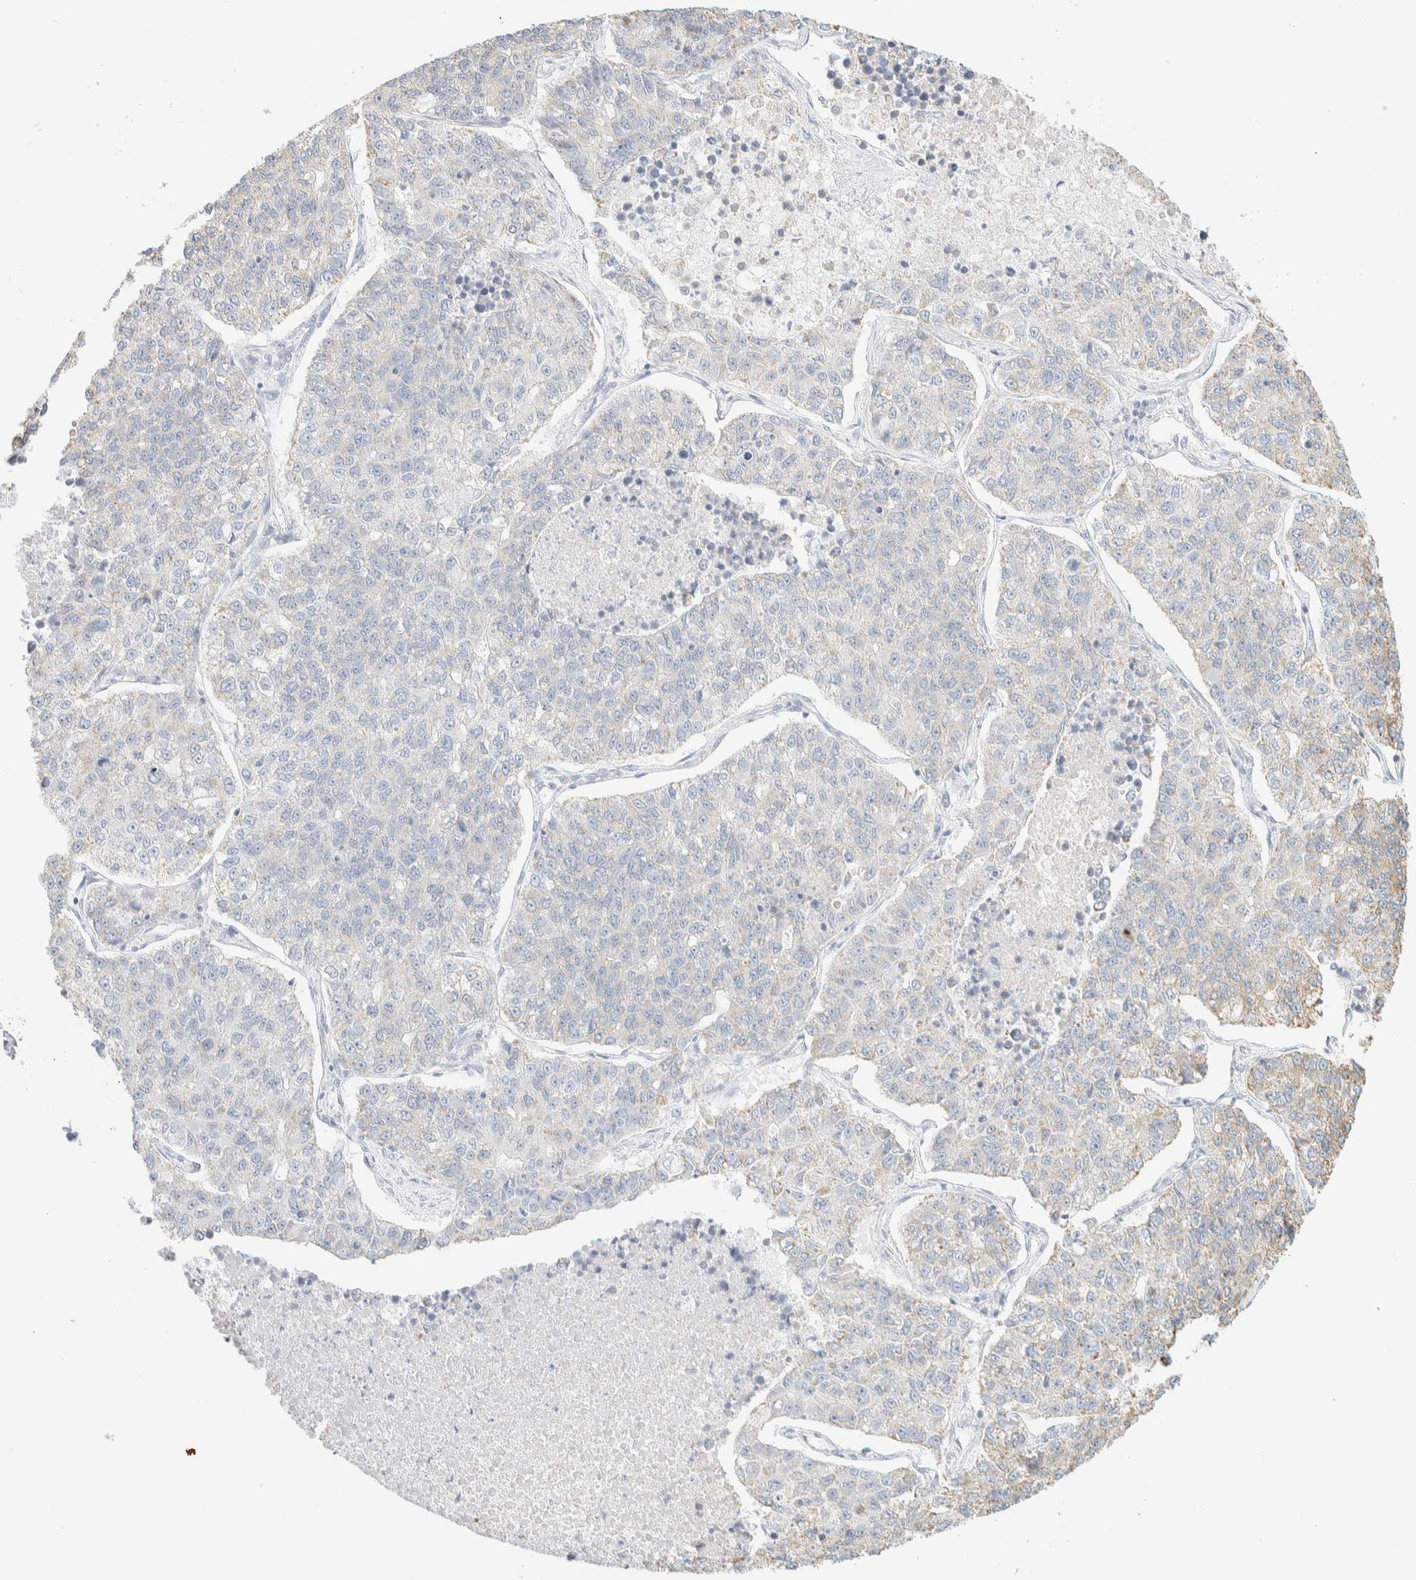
{"staining": {"intensity": "negative", "quantity": "none", "location": "none"}, "tissue": "lung cancer", "cell_type": "Tumor cells", "image_type": "cancer", "snomed": [{"axis": "morphology", "description": "Adenocarcinoma, NOS"}, {"axis": "topography", "description": "Lung"}], "caption": "IHC histopathology image of human lung cancer stained for a protein (brown), which demonstrates no expression in tumor cells.", "gene": "APBB2", "patient": {"sex": "male", "age": 49}}